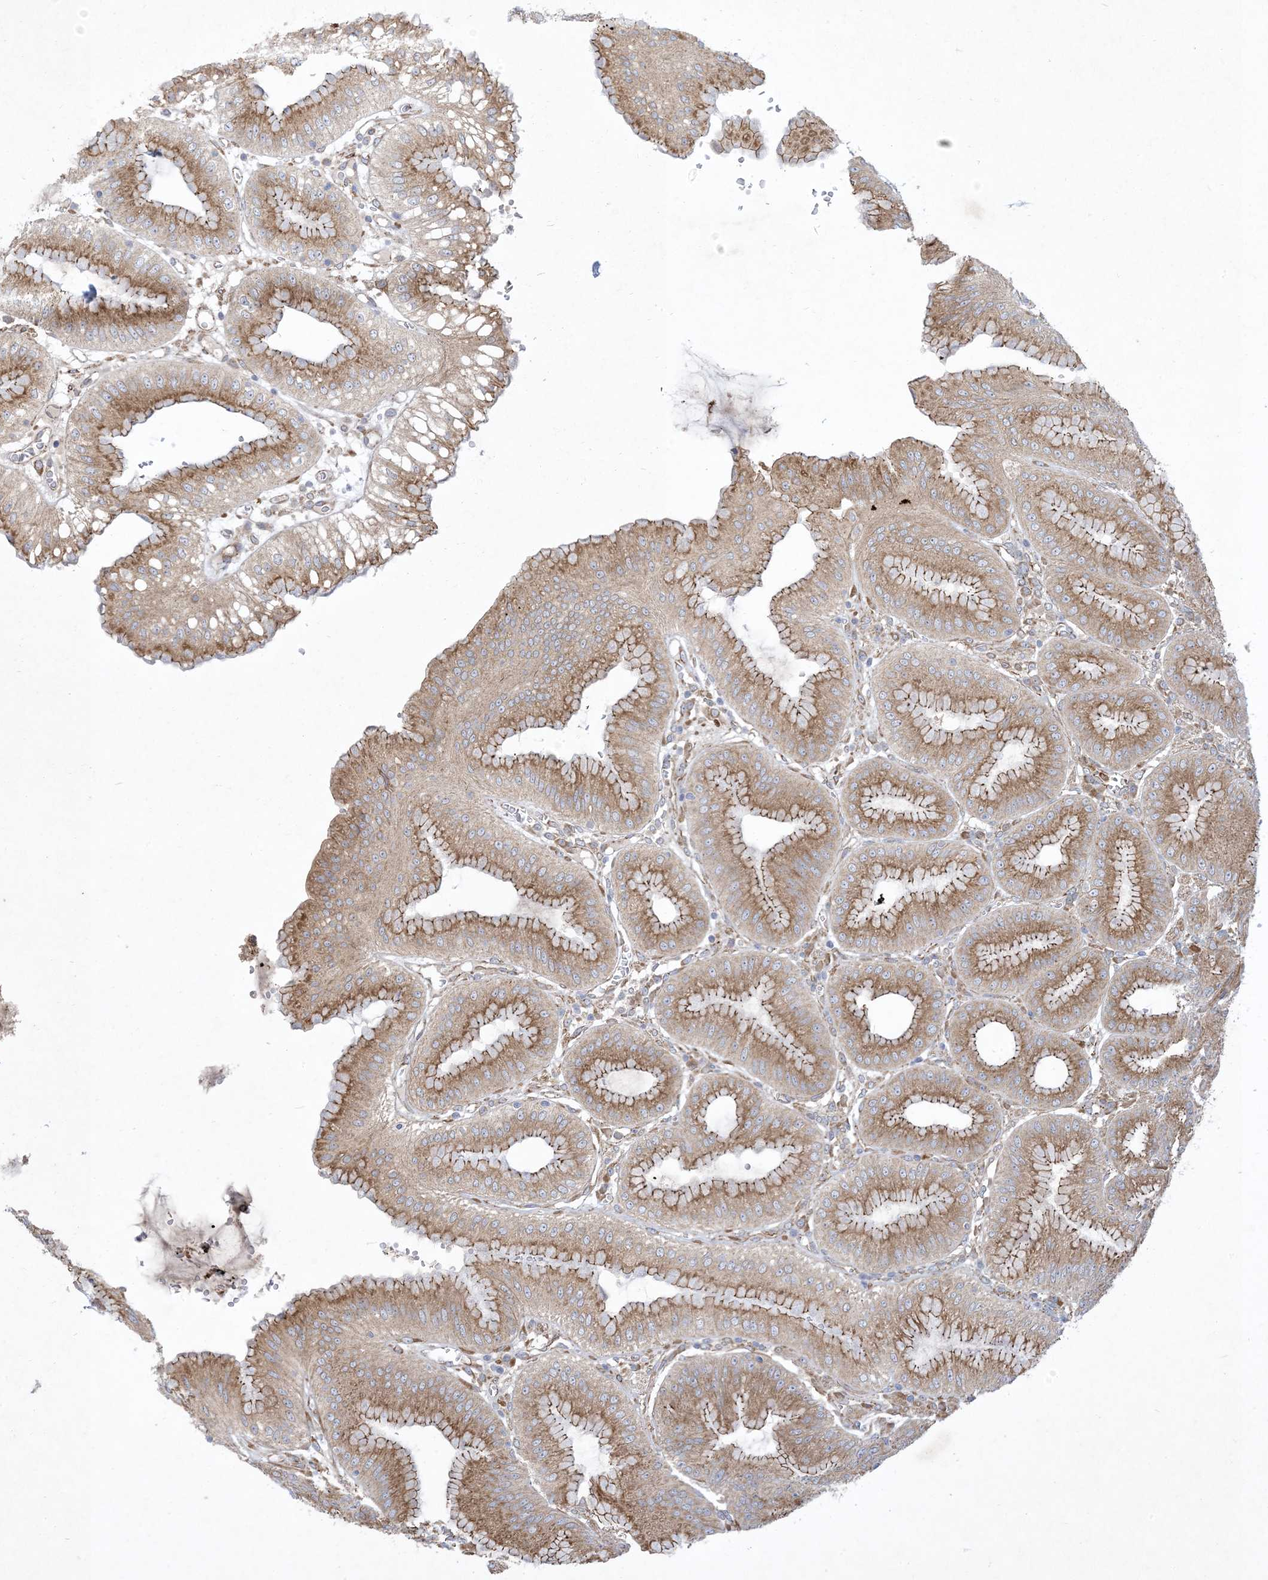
{"staining": {"intensity": "moderate", "quantity": ">75%", "location": "cytoplasmic/membranous"}, "tissue": "stomach", "cell_type": "Glandular cells", "image_type": "normal", "snomed": [{"axis": "morphology", "description": "Normal tissue, NOS"}, {"axis": "topography", "description": "Stomach, lower"}], "caption": "Protein analysis of normal stomach displays moderate cytoplasmic/membranous staining in about >75% of glandular cells.", "gene": "OTOP1", "patient": {"sex": "male", "age": 71}}